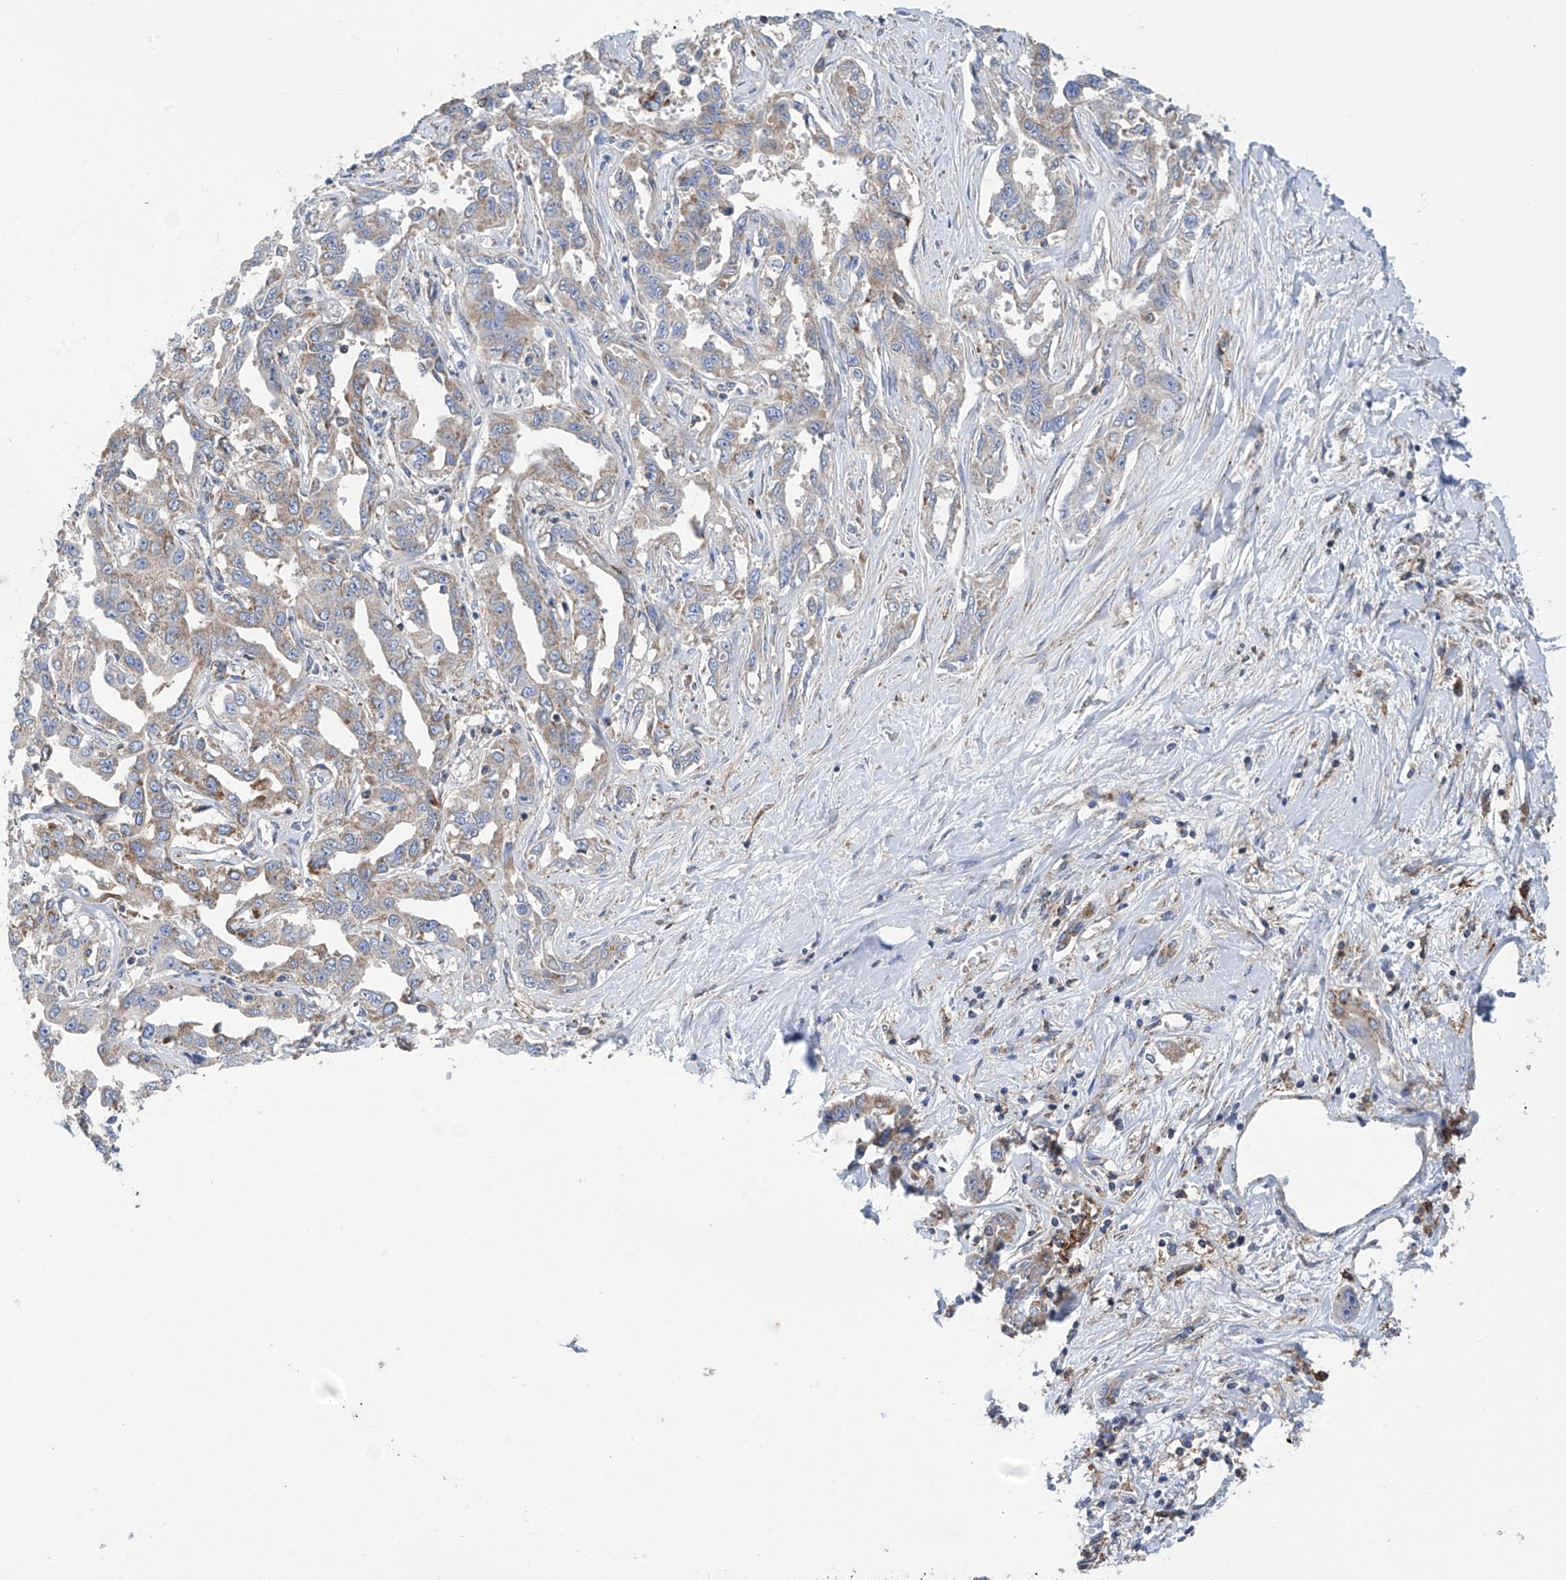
{"staining": {"intensity": "moderate", "quantity": "25%-75%", "location": "cytoplasmic/membranous"}, "tissue": "liver cancer", "cell_type": "Tumor cells", "image_type": "cancer", "snomed": [{"axis": "morphology", "description": "Cholangiocarcinoma"}, {"axis": "topography", "description": "Liver"}], "caption": "Immunohistochemistry micrograph of neoplastic tissue: human cholangiocarcinoma (liver) stained using IHC displays medium levels of moderate protein expression localized specifically in the cytoplasmic/membranous of tumor cells, appearing as a cytoplasmic/membranous brown color.", "gene": "P2RX7", "patient": {"sex": "male", "age": 59}}